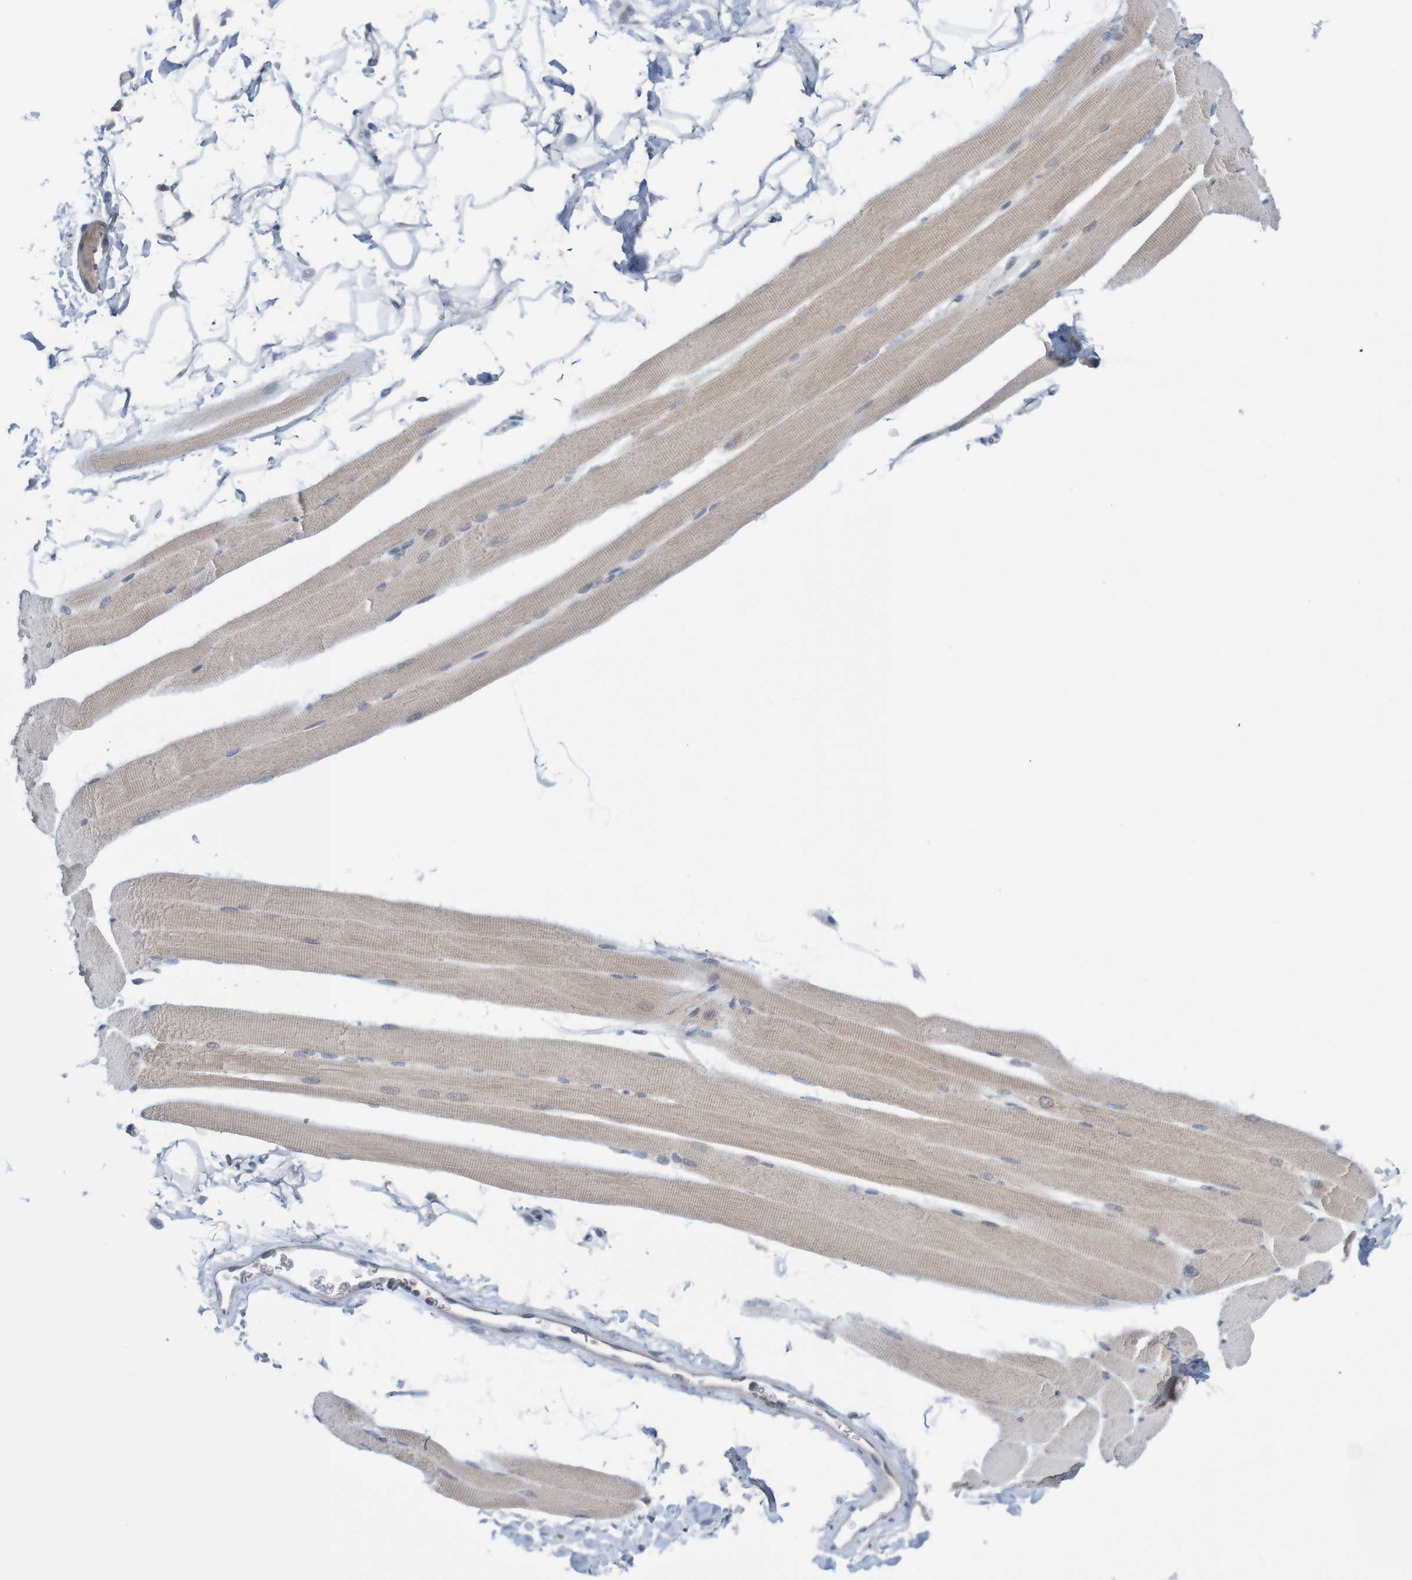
{"staining": {"intensity": "moderate", "quantity": "25%-75%", "location": "cytoplasmic/membranous"}, "tissue": "skeletal muscle", "cell_type": "Myocytes", "image_type": "normal", "snomed": [{"axis": "morphology", "description": "Normal tissue, NOS"}, {"axis": "topography", "description": "Skeletal muscle"}, {"axis": "topography", "description": "Peripheral nerve tissue"}], "caption": "Immunohistochemistry (IHC) photomicrograph of normal skeletal muscle: human skeletal muscle stained using immunohistochemistry shows medium levels of moderate protein expression localized specifically in the cytoplasmic/membranous of myocytes, appearing as a cytoplasmic/membranous brown color.", "gene": "ANKK1", "patient": {"sex": "female", "age": 84}}